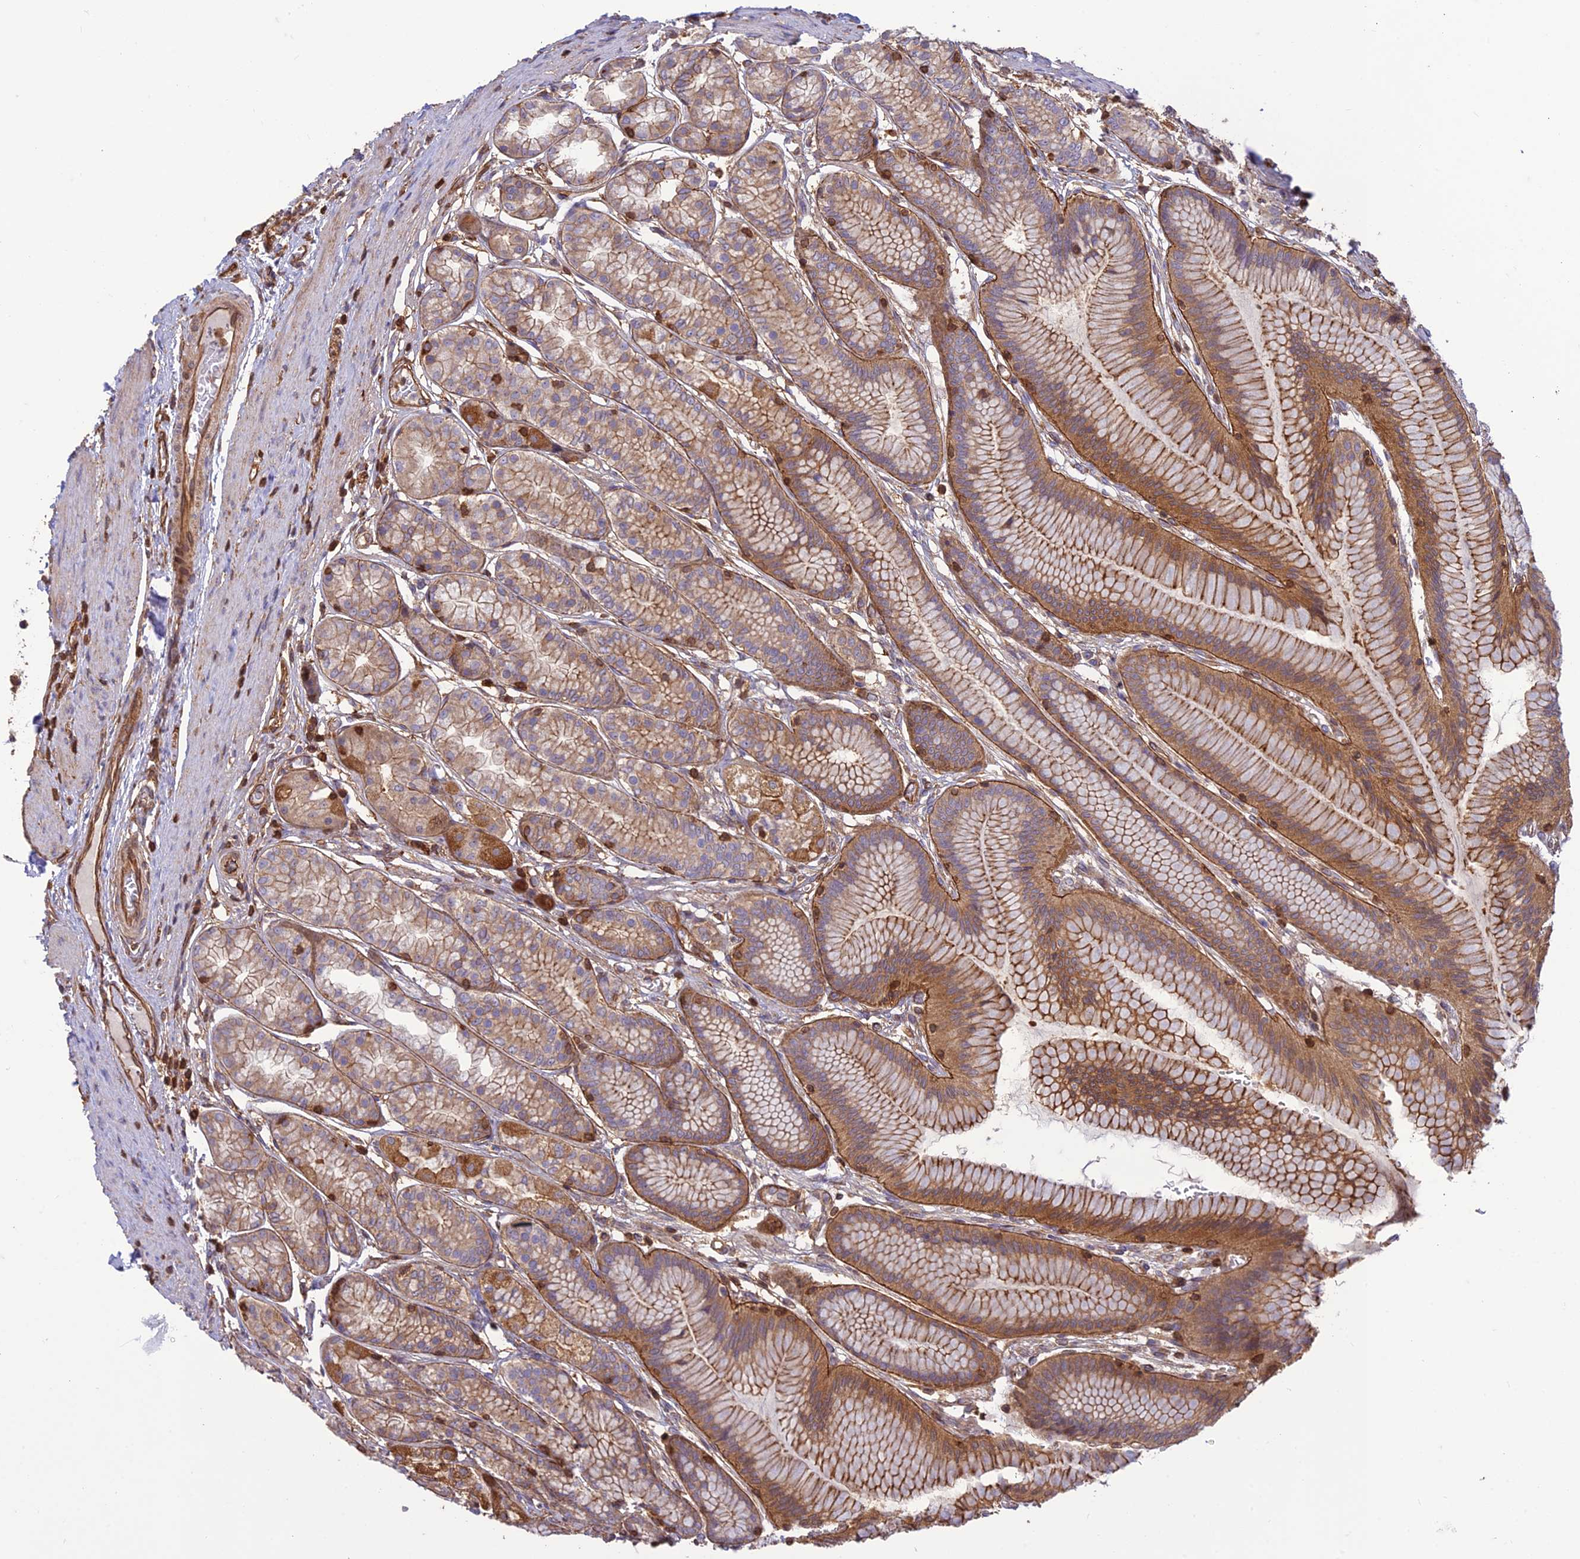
{"staining": {"intensity": "strong", "quantity": "25%-75%", "location": "cytoplasmic/membranous"}, "tissue": "stomach", "cell_type": "Glandular cells", "image_type": "normal", "snomed": [{"axis": "morphology", "description": "Normal tissue, NOS"}, {"axis": "morphology", "description": "Adenocarcinoma, NOS"}, {"axis": "morphology", "description": "Adenocarcinoma, High grade"}, {"axis": "topography", "description": "Stomach, upper"}, {"axis": "topography", "description": "Stomach"}], "caption": "Strong cytoplasmic/membranous positivity is seen in about 25%-75% of glandular cells in normal stomach.", "gene": "HPSE2", "patient": {"sex": "female", "age": 65}}